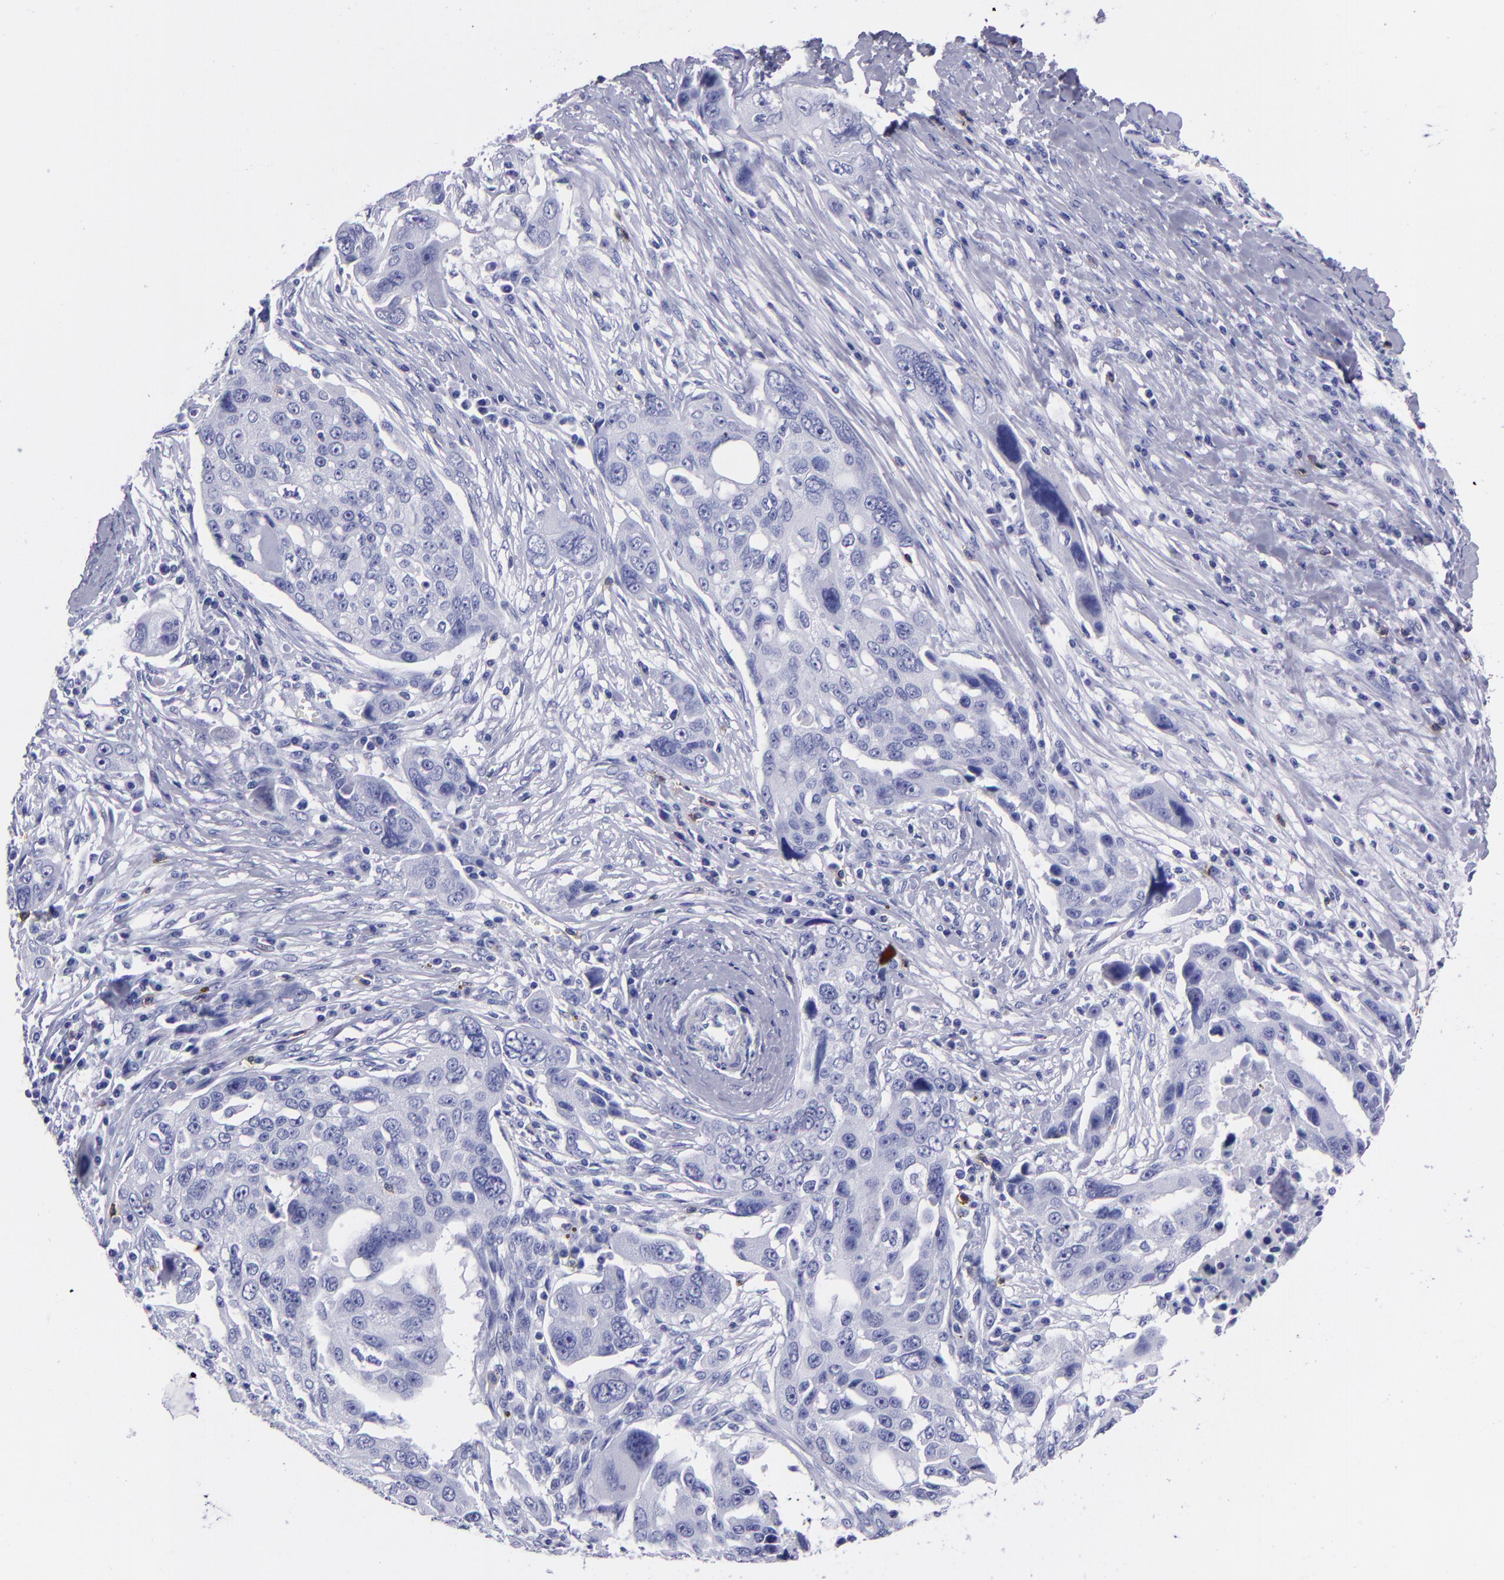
{"staining": {"intensity": "negative", "quantity": "none", "location": "none"}, "tissue": "ovarian cancer", "cell_type": "Tumor cells", "image_type": "cancer", "snomed": [{"axis": "morphology", "description": "Carcinoma, endometroid"}, {"axis": "topography", "description": "Ovary"}], "caption": "A histopathology image of endometroid carcinoma (ovarian) stained for a protein exhibits no brown staining in tumor cells.", "gene": "CD6", "patient": {"sex": "female", "age": 75}}